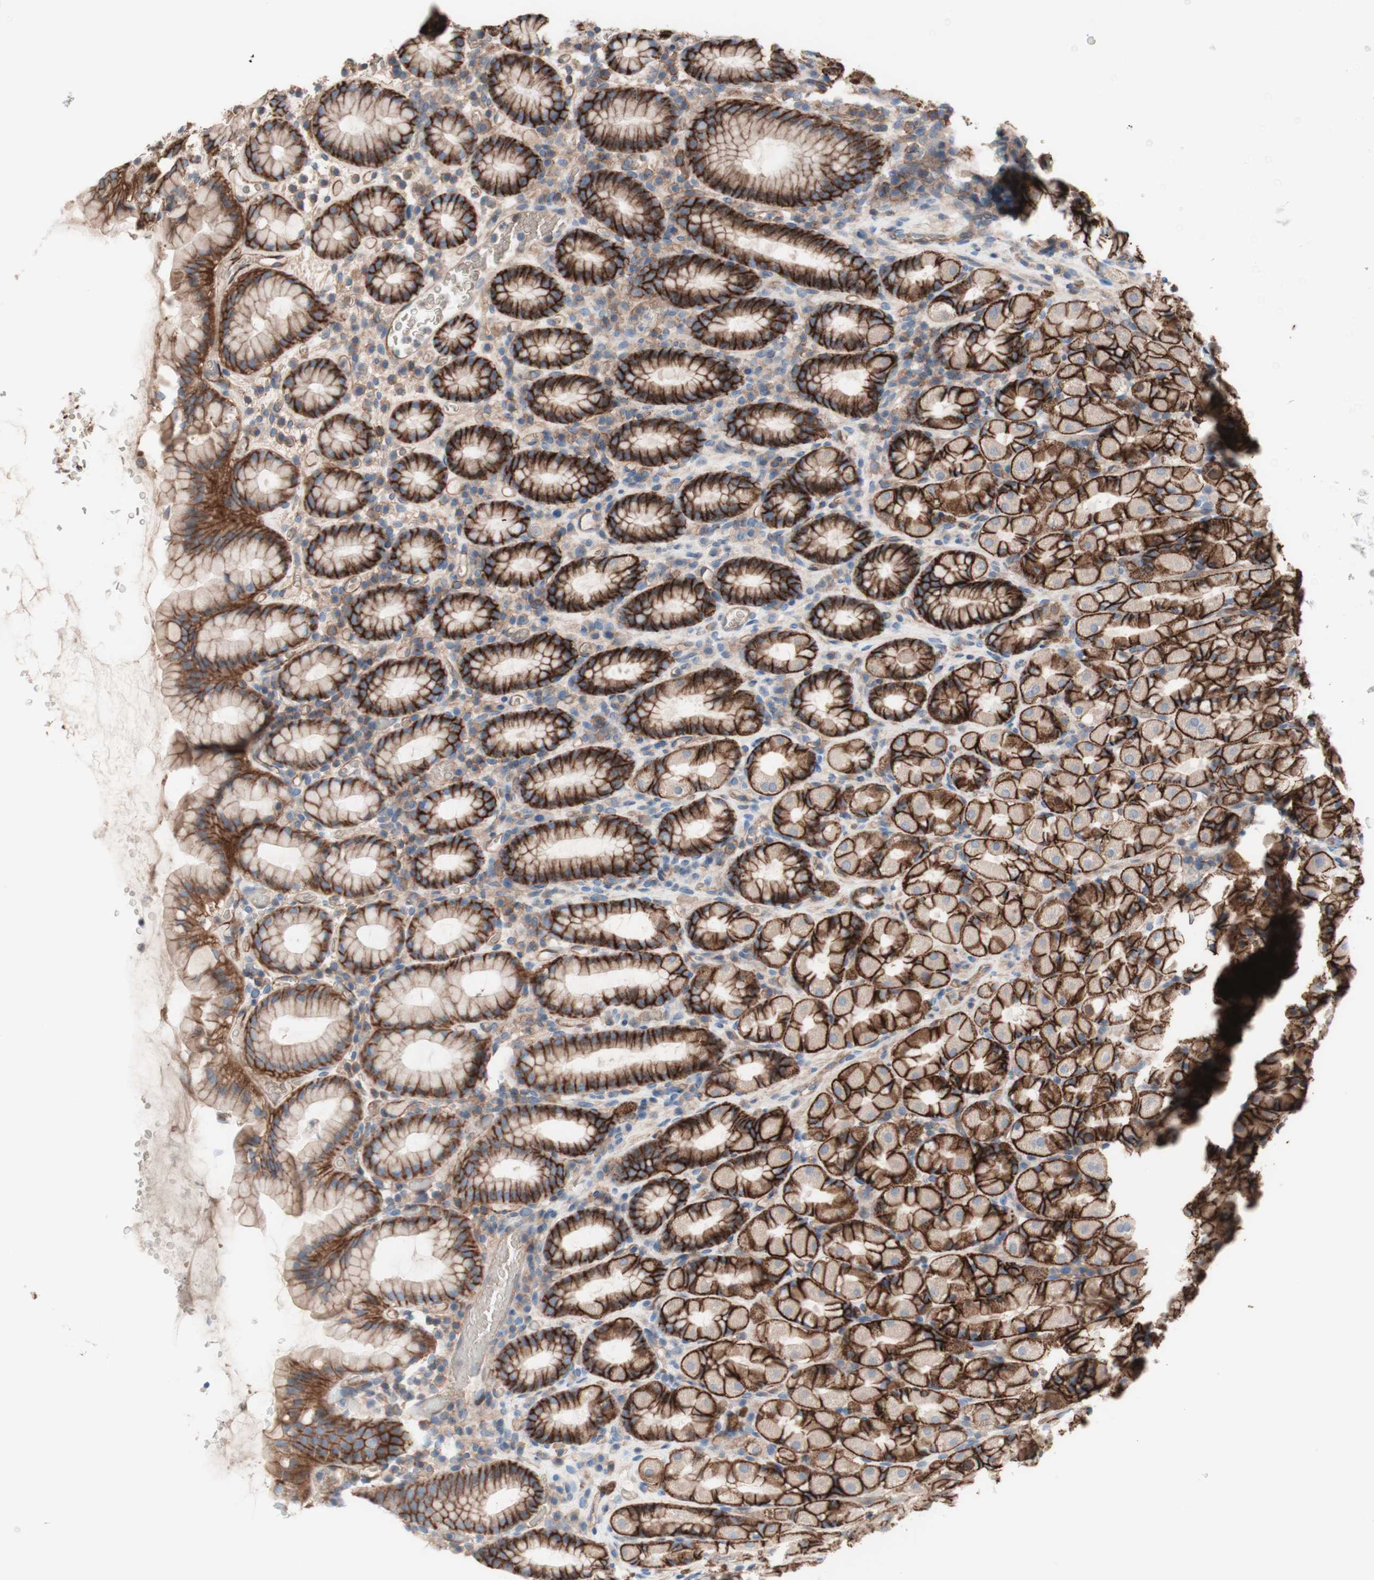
{"staining": {"intensity": "strong", "quantity": ">75%", "location": "cytoplasmic/membranous"}, "tissue": "stomach", "cell_type": "Glandular cells", "image_type": "normal", "snomed": [{"axis": "morphology", "description": "Normal tissue, NOS"}, {"axis": "topography", "description": "Stomach, upper"}], "caption": "Immunohistochemistry (DAB) staining of unremarkable human stomach displays strong cytoplasmic/membranous protein staining in about >75% of glandular cells. (DAB IHC, brown staining for protein, blue staining for nuclei).", "gene": "CD46", "patient": {"sex": "male", "age": 68}}